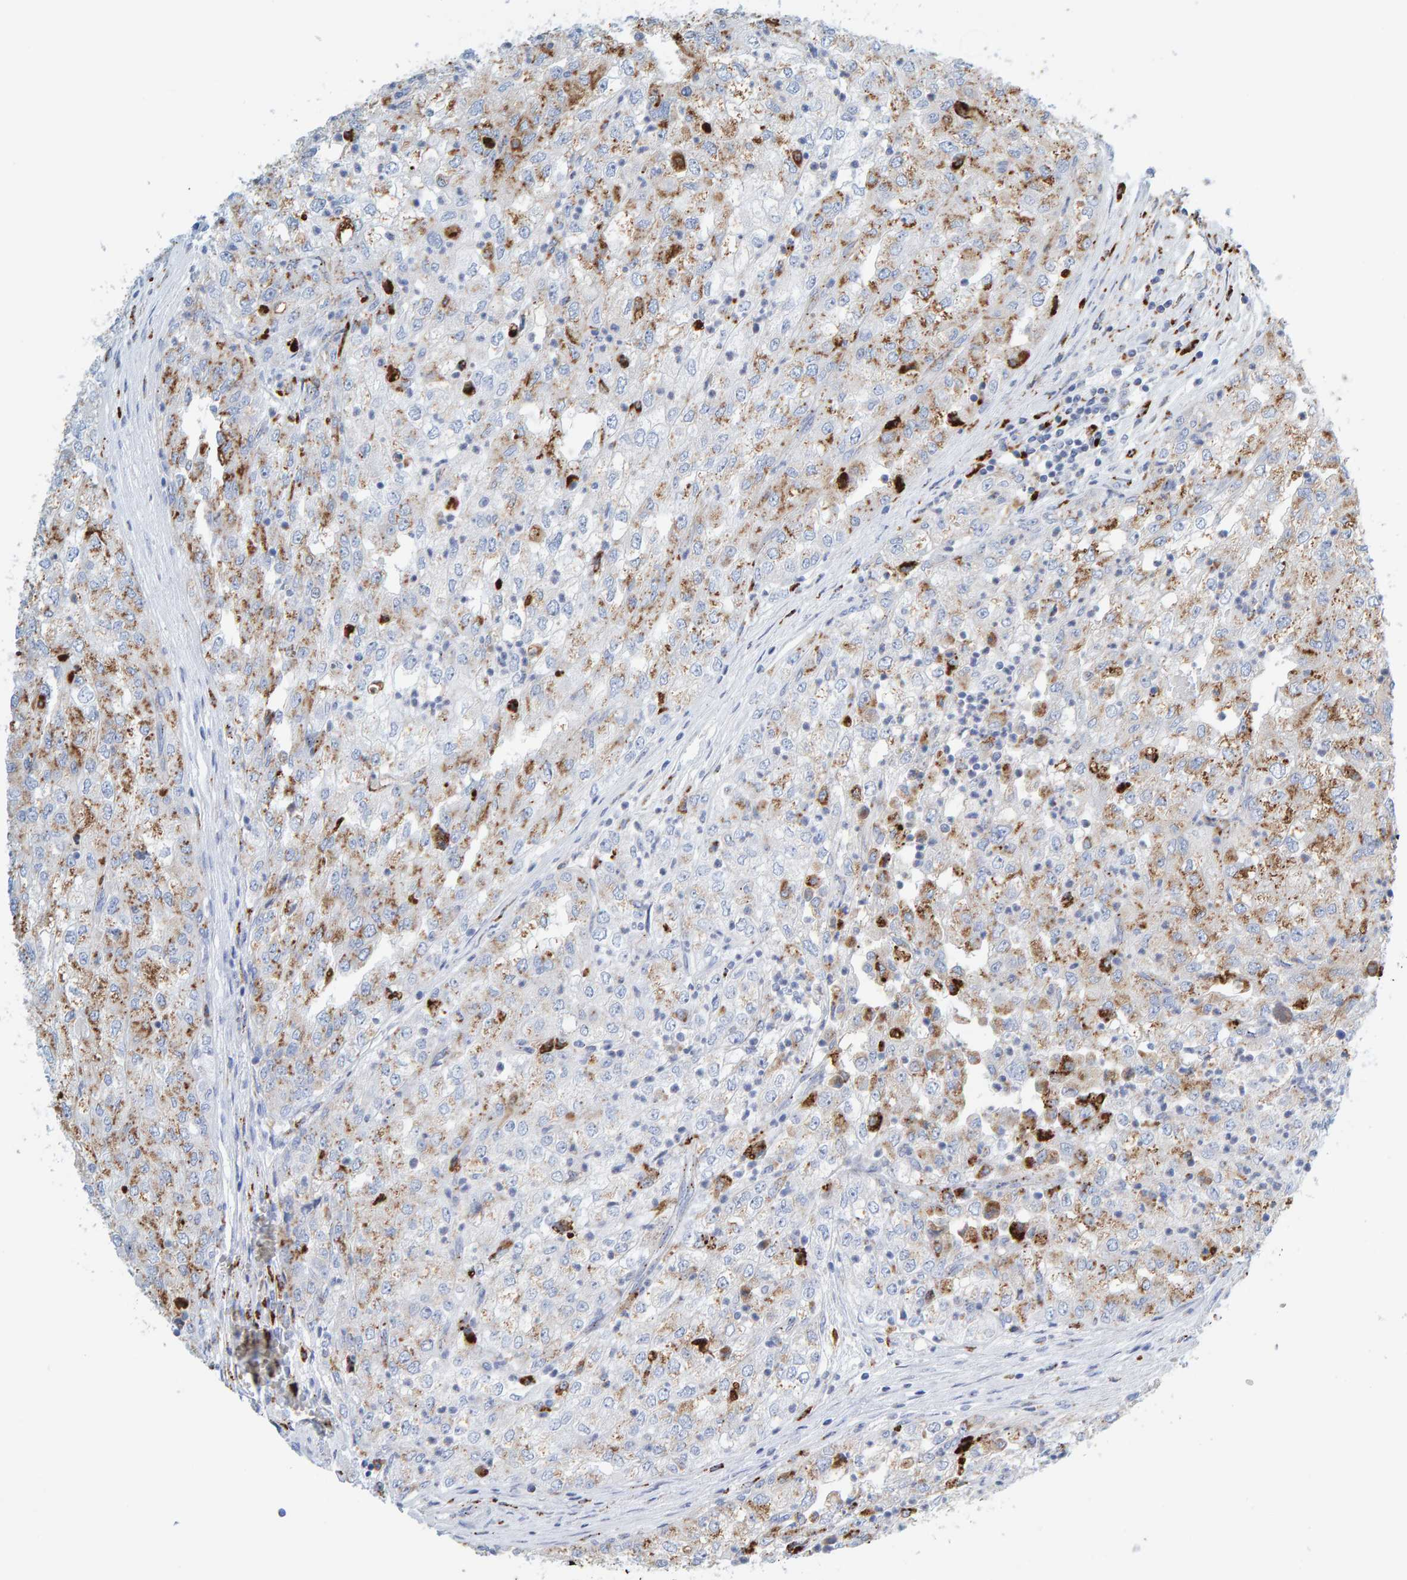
{"staining": {"intensity": "moderate", "quantity": "<25%", "location": "cytoplasmic/membranous"}, "tissue": "renal cancer", "cell_type": "Tumor cells", "image_type": "cancer", "snomed": [{"axis": "morphology", "description": "Adenocarcinoma, NOS"}, {"axis": "topography", "description": "Kidney"}], "caption": "Moderate cytoplasmic/membranous staining for a protein is seen in approximately <25% of tumor cells of adenocarcinoma (renal) using immunohistochemistry (IHC).", "gene": "BIN3", "patient": {"sex": "female", "age": 54}}